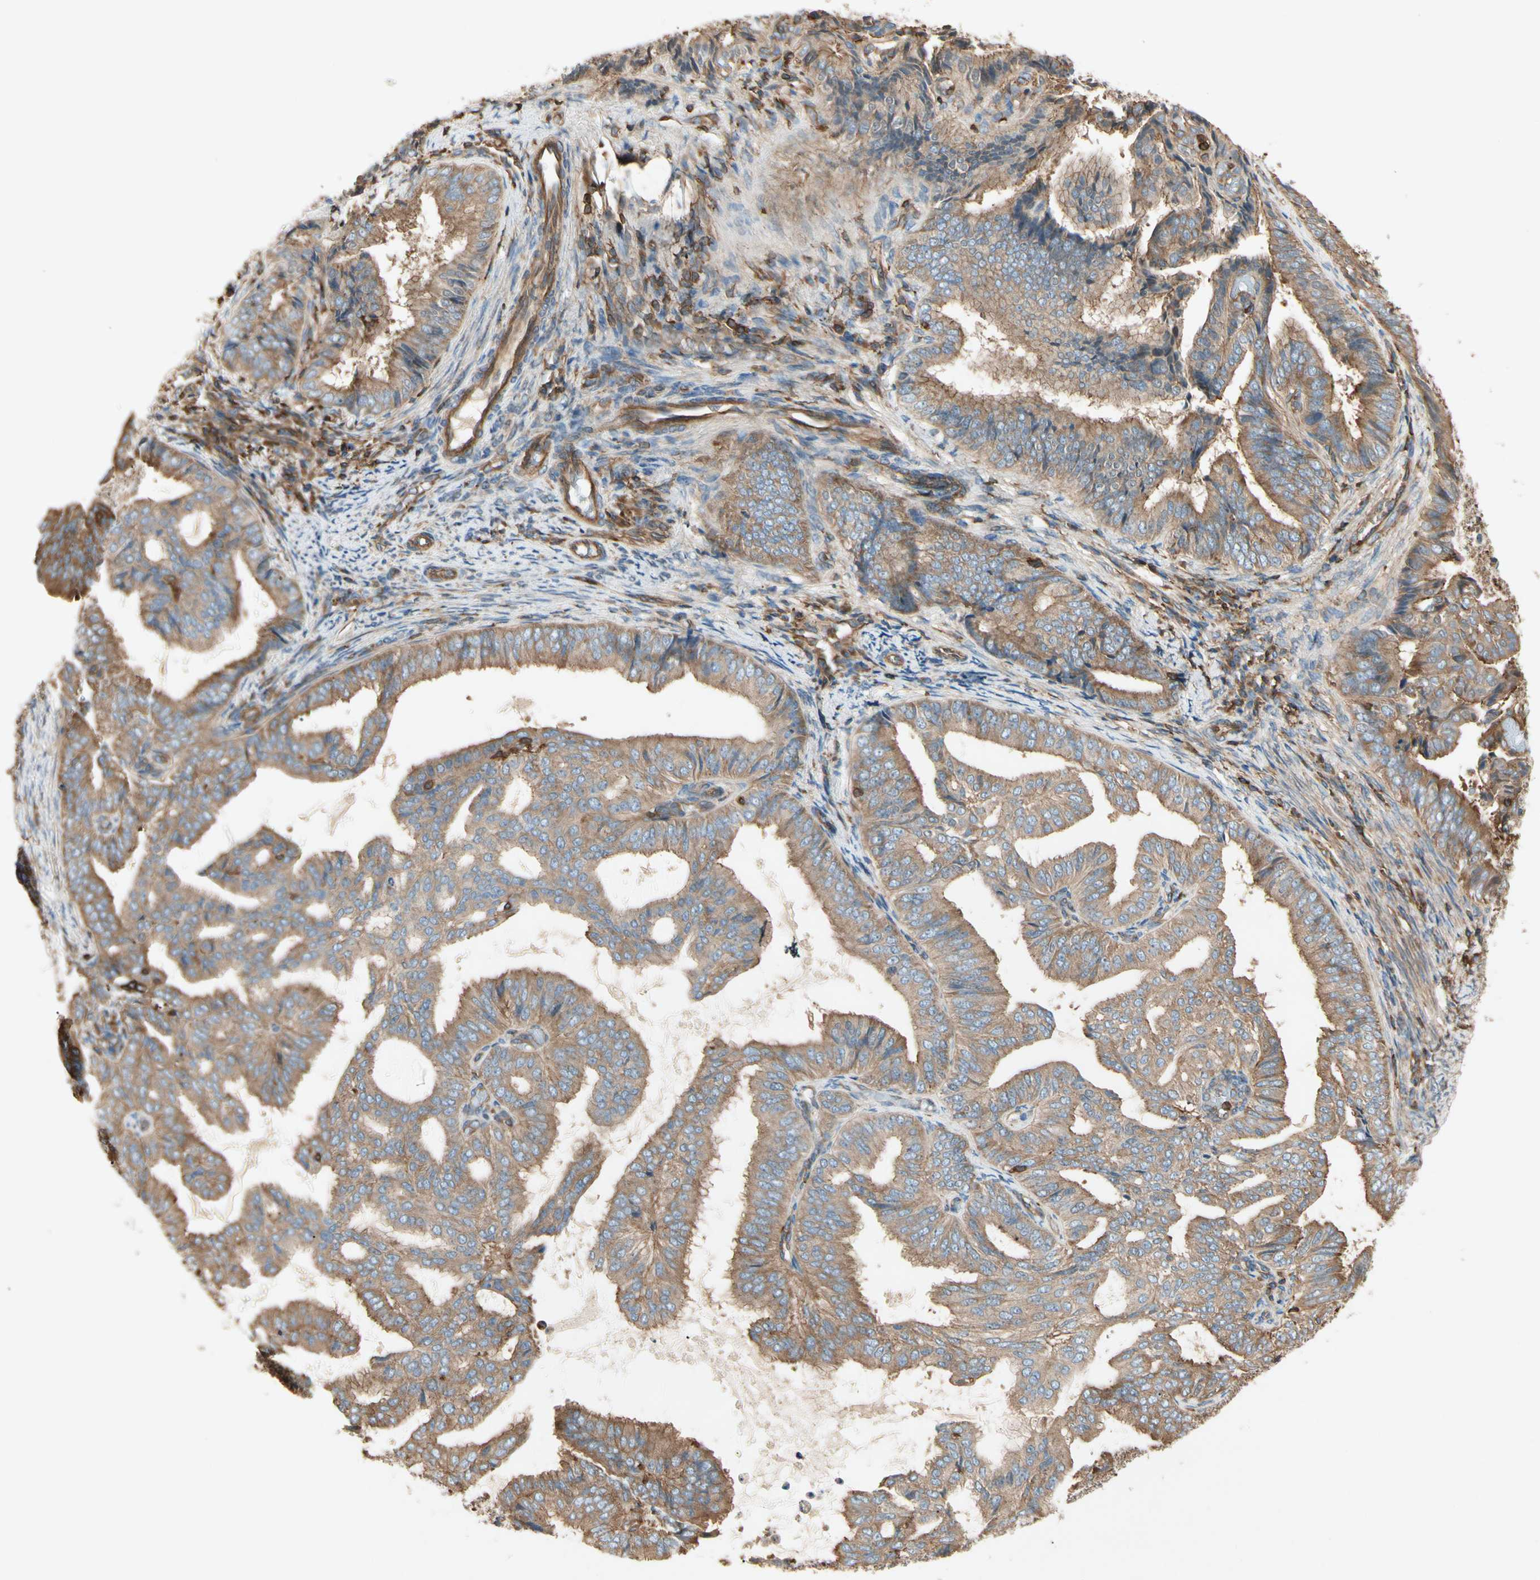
{"staining": {"intensity": "moderate", "quantity": ">75%", "location": "cytoplasmic/membranous"}, "tissue": "endometrial cancer", "cell_type": "Tumor cells", "image_type": "cancer", "snomed": [{"axis": "morphology", "description": "Adenocarcinoma, NOS"}, {"axis": "topography", "description": "Endometrium"}], "caption": "Immunohistochemistry (IHC) of endometrial adenocarcinoma reveals medium levels of moderate cytoplasmic/membranous expression in approximately >75% of tumor cells.", "gene": "ARPC2", "patient": {"sex": "female", "age": 58}}